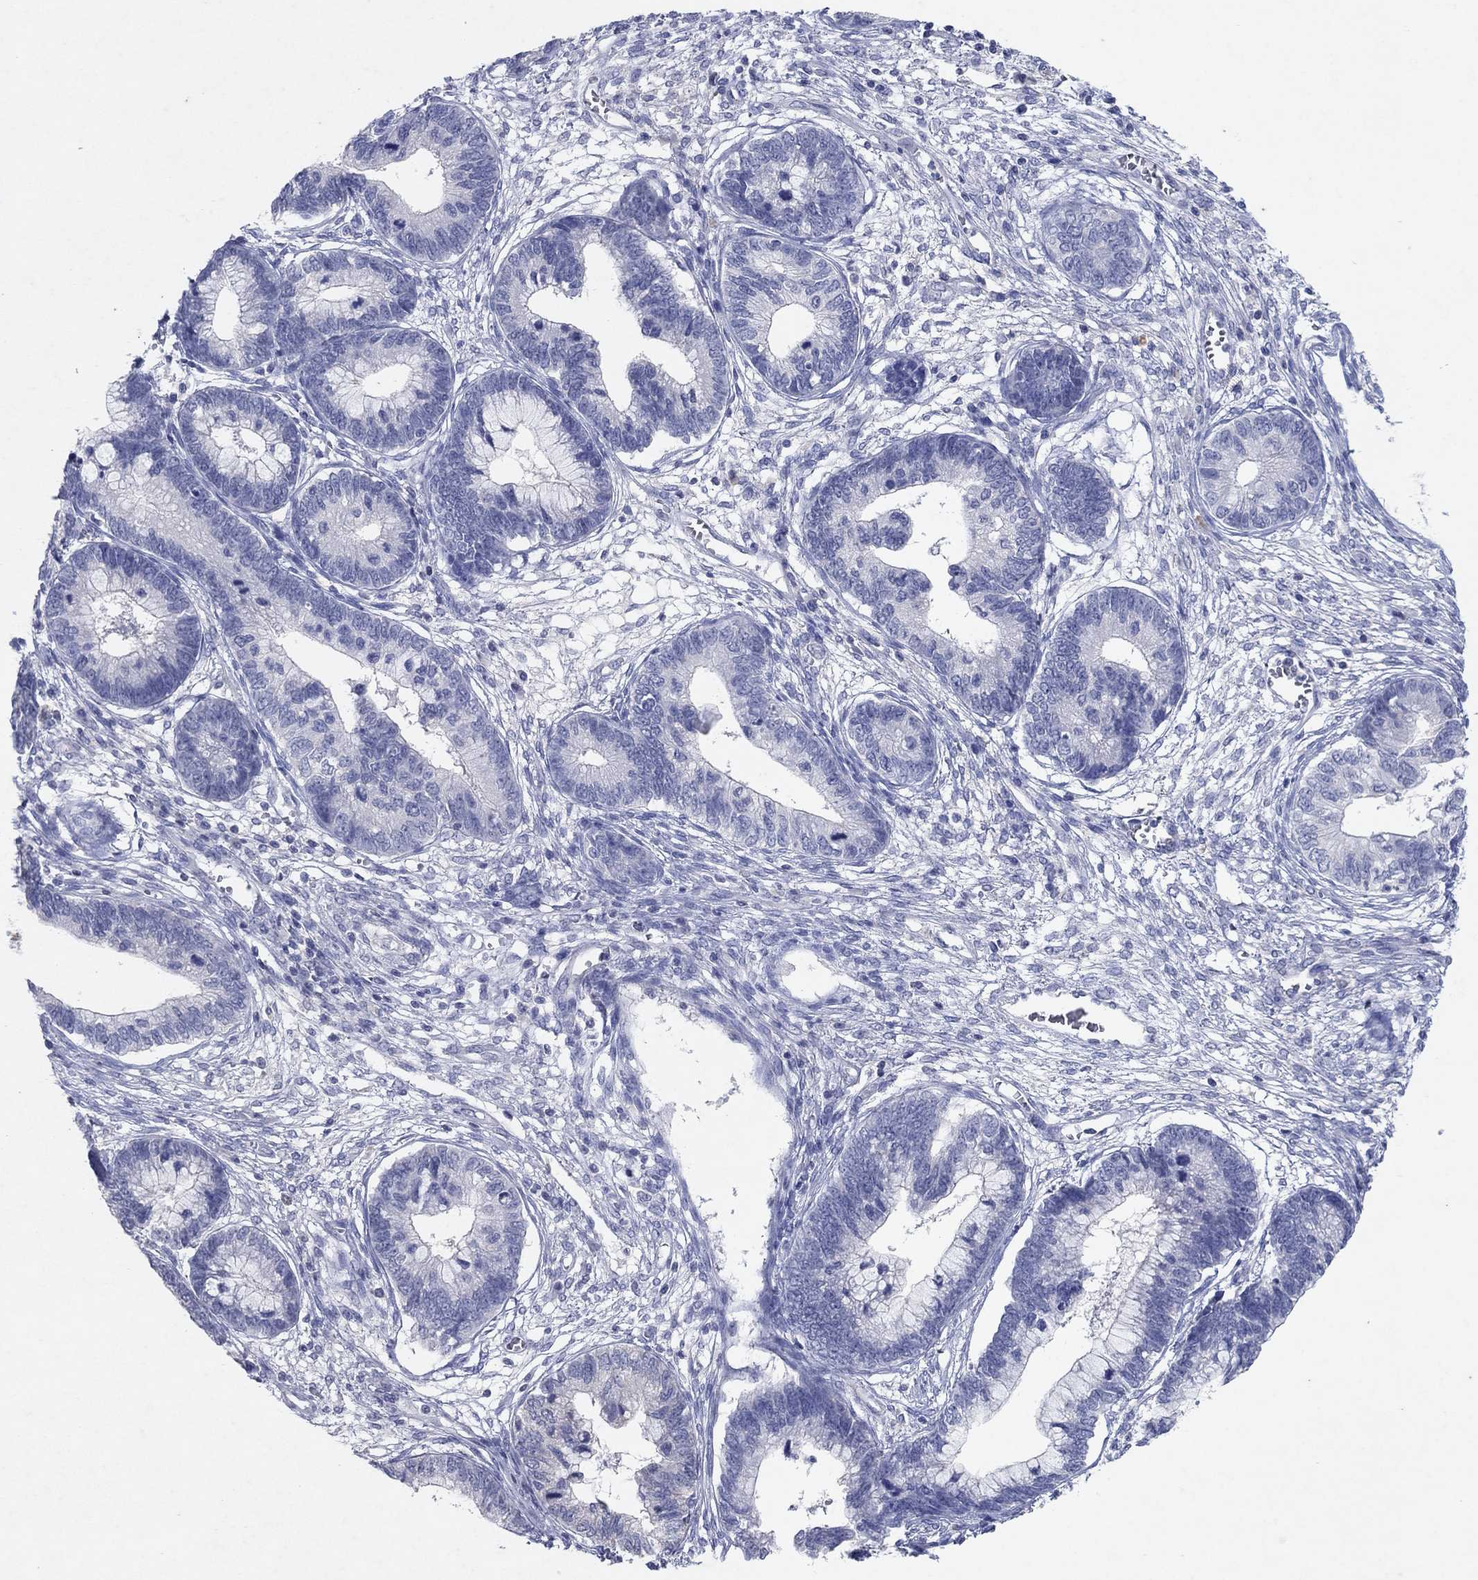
{"staining": {"intensity": "negative", "quantity": "none", "location": "none"}, "tissue": "cervical cancer", "cell_type": "Tumor cells", "image_type": "cancer", "snomed": [{"axis": "morphology", "description": "Adenocarcinoma, NOS"}, {"axis": "topography", "description": "Cervix"}], "caption": "Histopathology image shows no protein positivity in tumor cells of cervical cancer tissue.", "gene": "KRT40", "patient": {"sex": "female", "age": 44}}